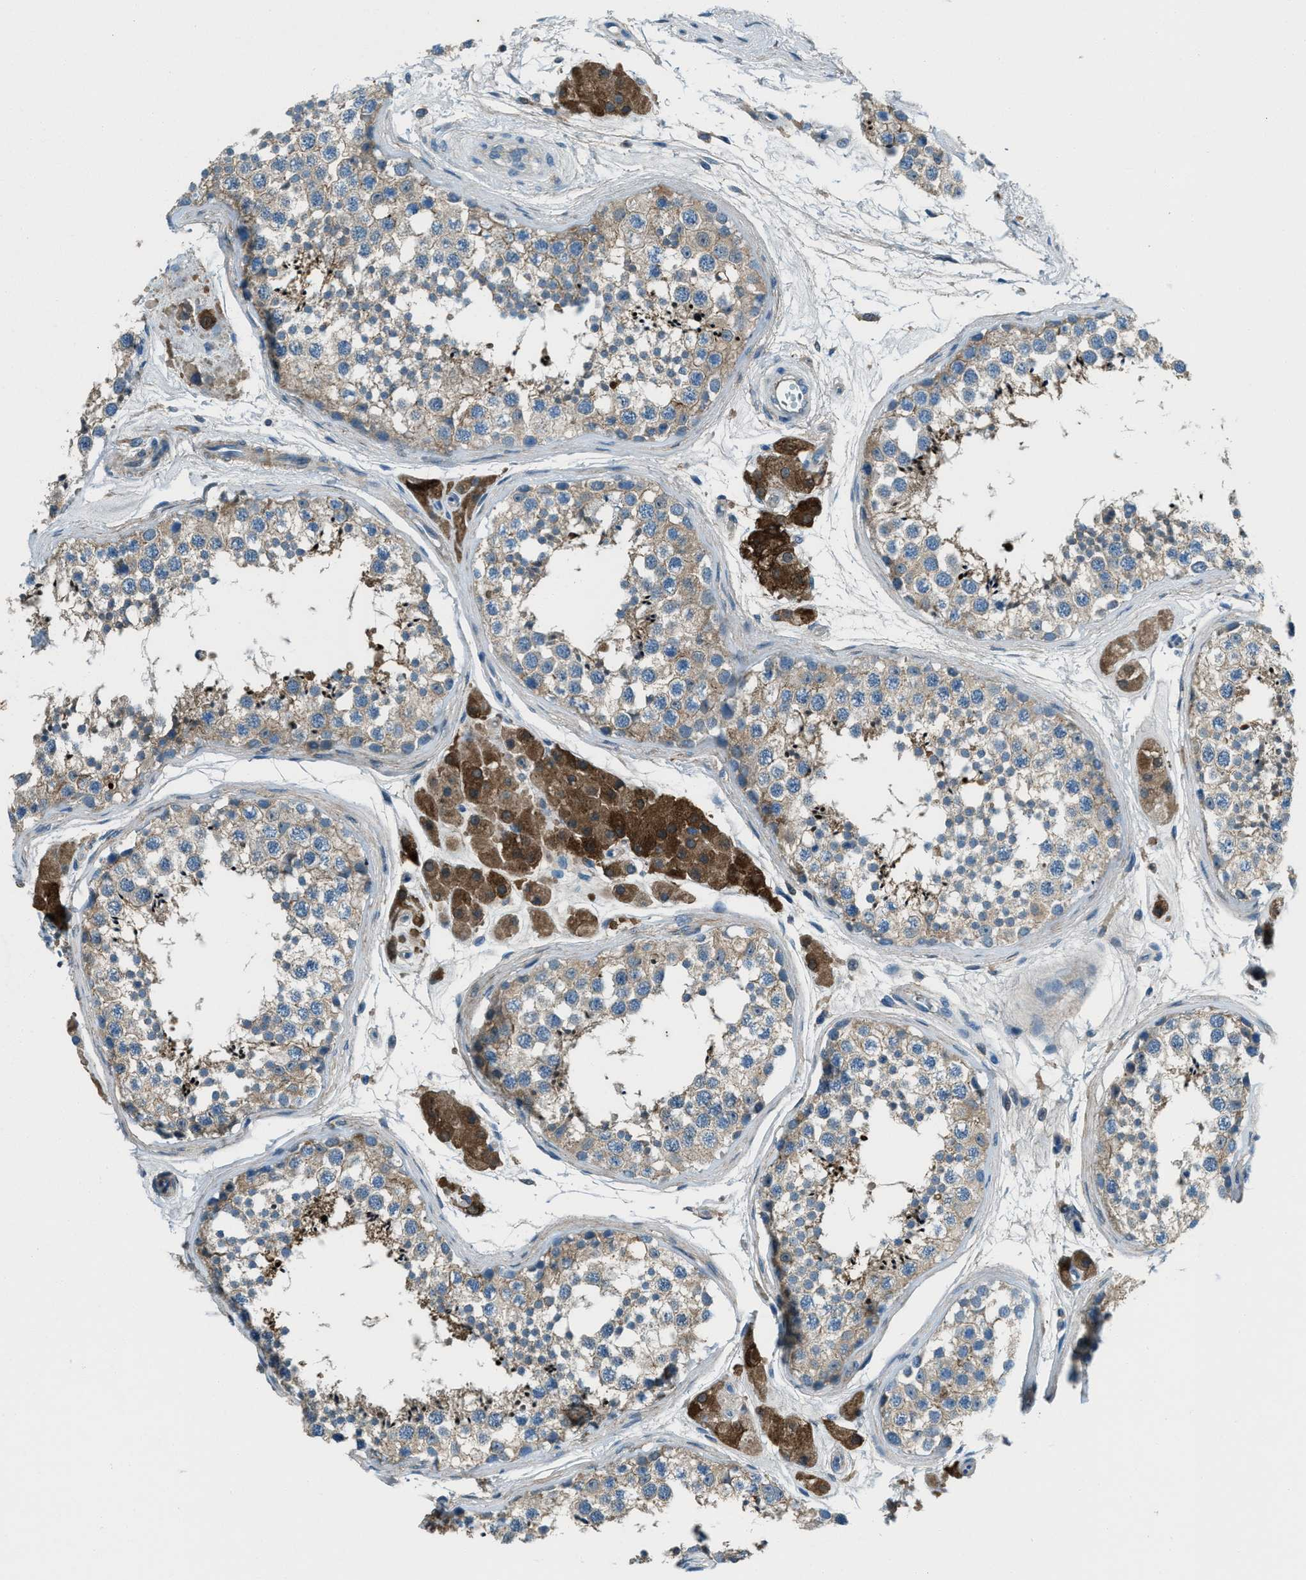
{"staining": {"intensity": "weak", "quantity": "25%-75%", "location": "cytoplasmic/membranous"}, "tissue": "testis", "cell_type": "Cells in seminiferous ducts", "image_type": "normal", "snomed": [{"axis": "morphology", "description": "Normal tissue, NOS"}, {"axis": "topography", "description": "Testis"}], "caption": "This photomicrograph exhibits IHC staining of normal human testis, with low weak cytoplasmic/membranous positivity in approximately 25%-75% of cells in seminiferous ducts.", "gene": "SVIL", "patient": {"sex": "male", "age": 56}}